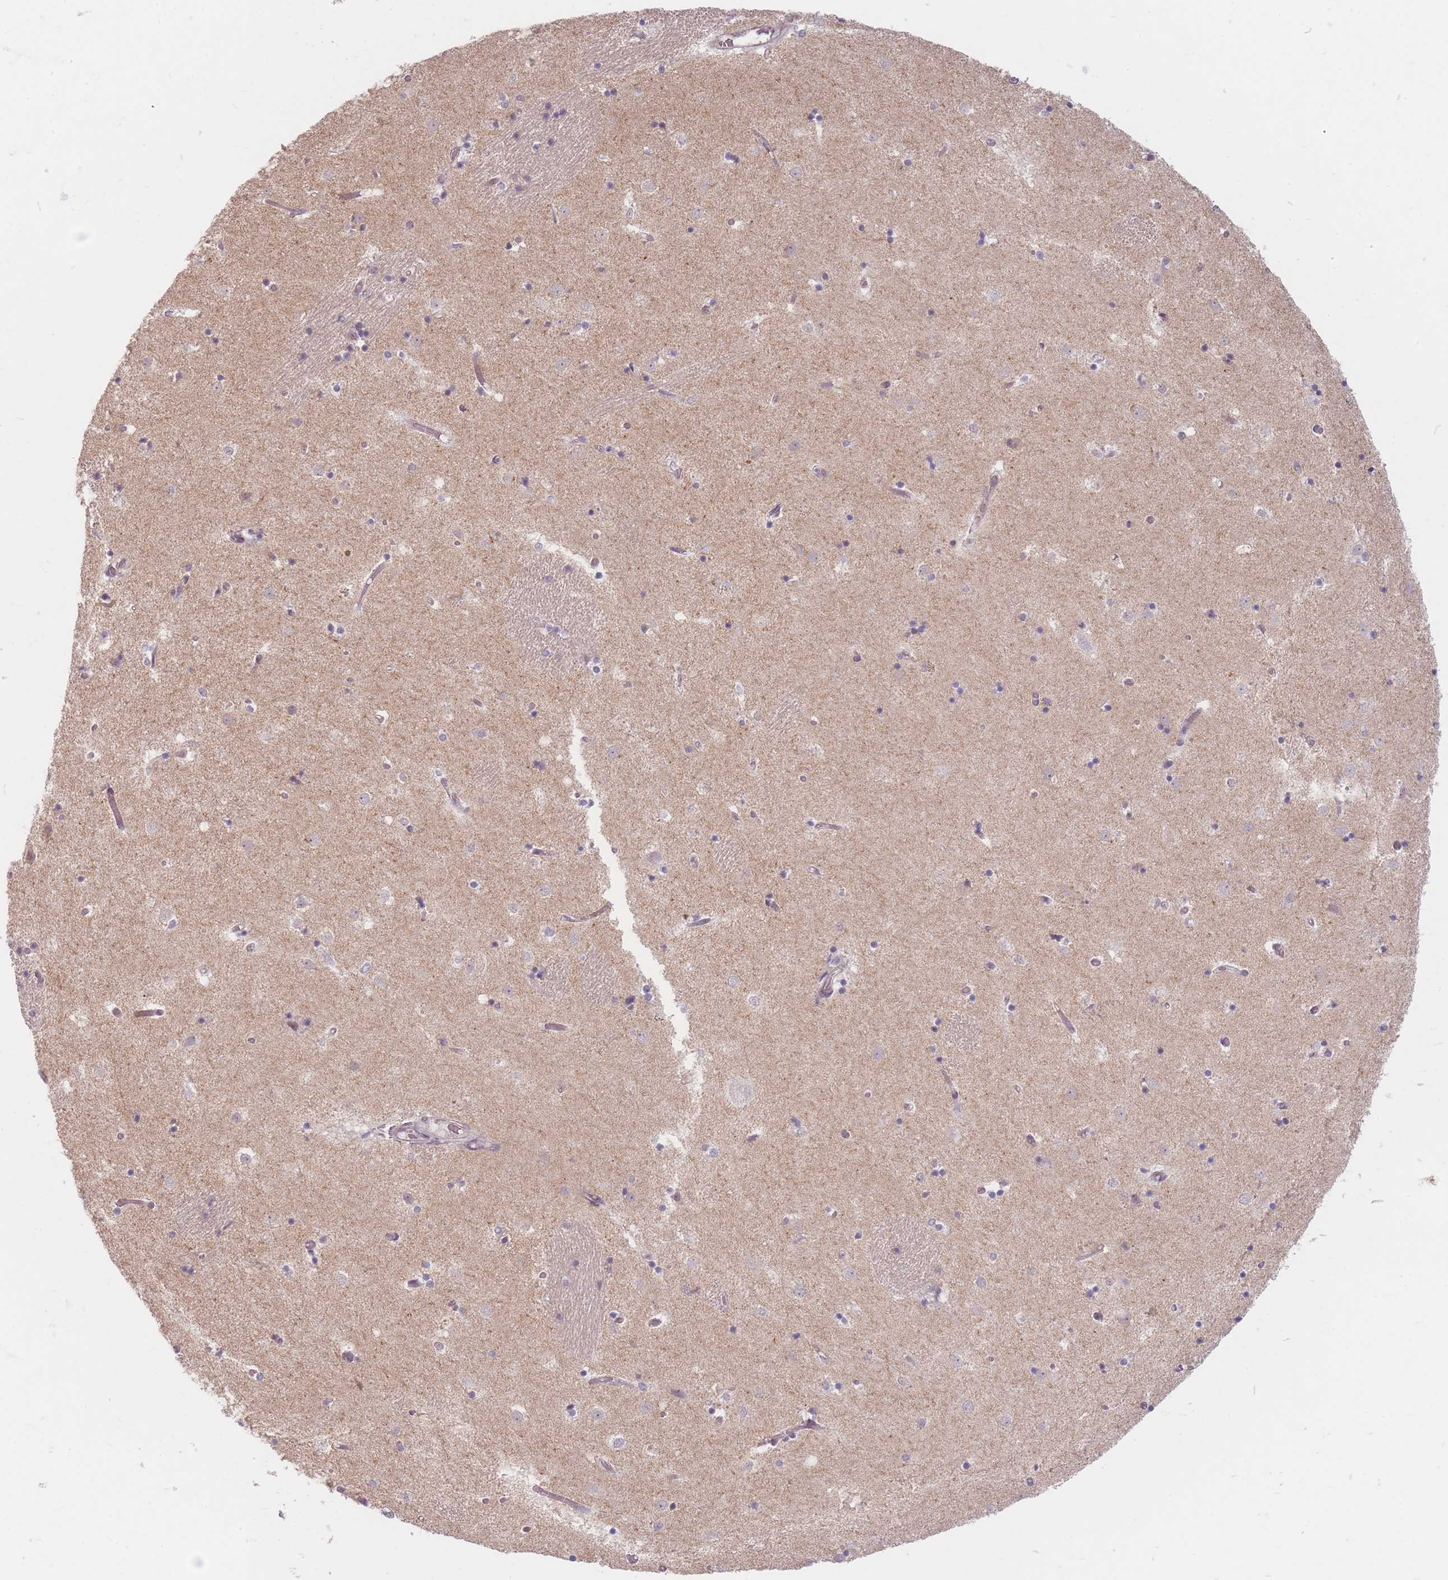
{"staining": {"intensity": "negative", "quantity": "none", "location": "none"}, "tissue": "caudate", "cell_type": "Glial cells", "image_type": "normal", "snomed": [{"axis": "morphology", "description": "Normal tissue, NOS"}, {"axis": "topography", "description": "Lateral ventricle wall"}], "caption": "Human caudate stained for a protein using IHC shows no expression in glial cells.", "gene": "GABRA6", "patient": {"sex": "female", "age": 52}}